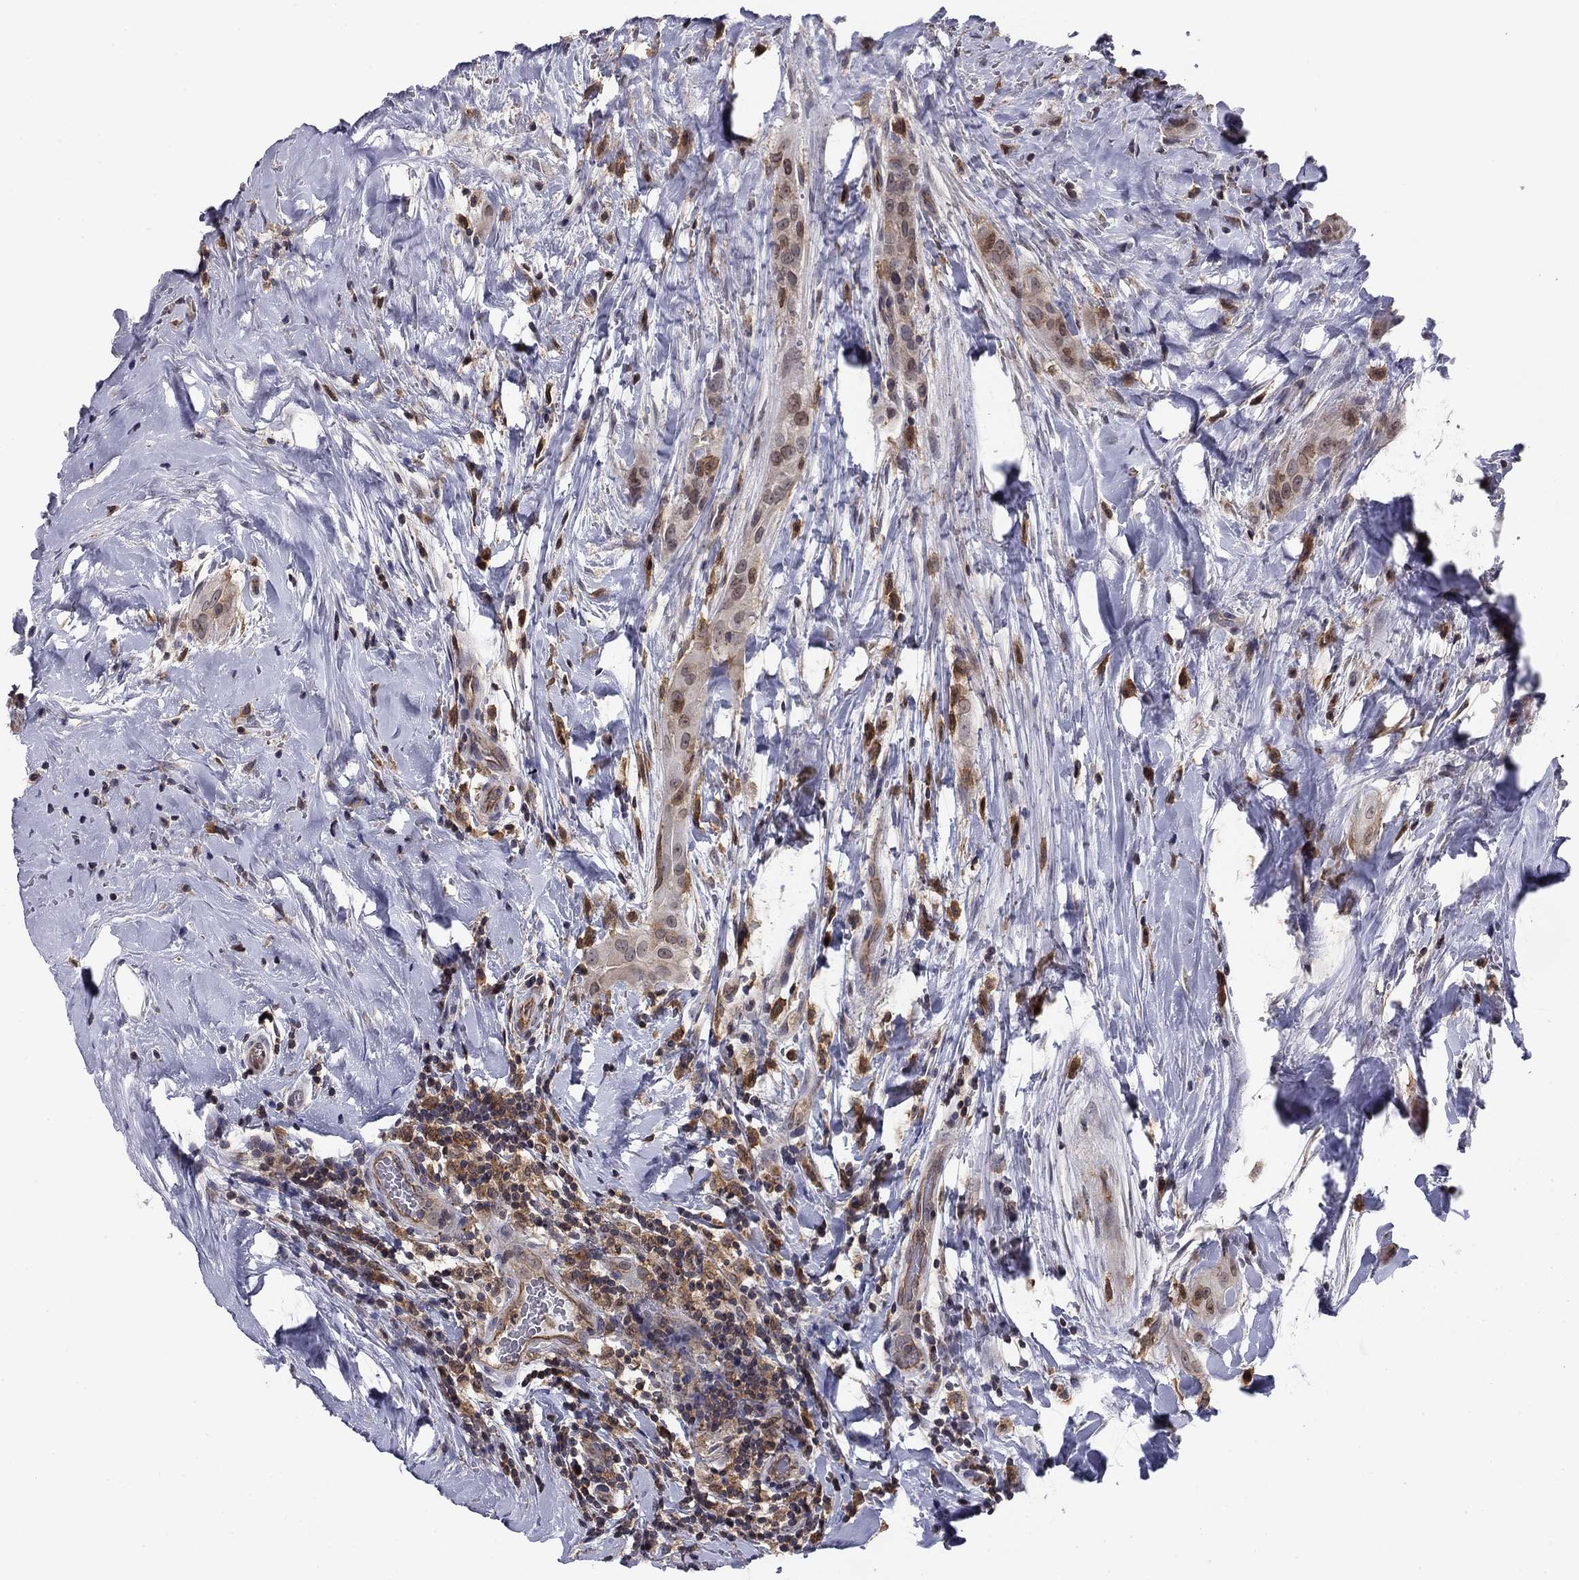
{"staining": {"intensity": "negative", "quantity": "none", "location": "none"}, "tissue": "thyroid cancer", "cell_type": "Tumor cells", "image_type": "cancer", "snomed": [{"axis": "morphology", "description": "Papillary adenocarcinoma, NOS"}, {"axis": "topography", "description": "Thyroid gland"}], "caption": "Thyroid papillary adenocarcinoma was stained to show a protein in brown. There is no significant expression in tumor cells.", "gene": "PLCB2", "patient": {"sex": "male", "age": 61}}